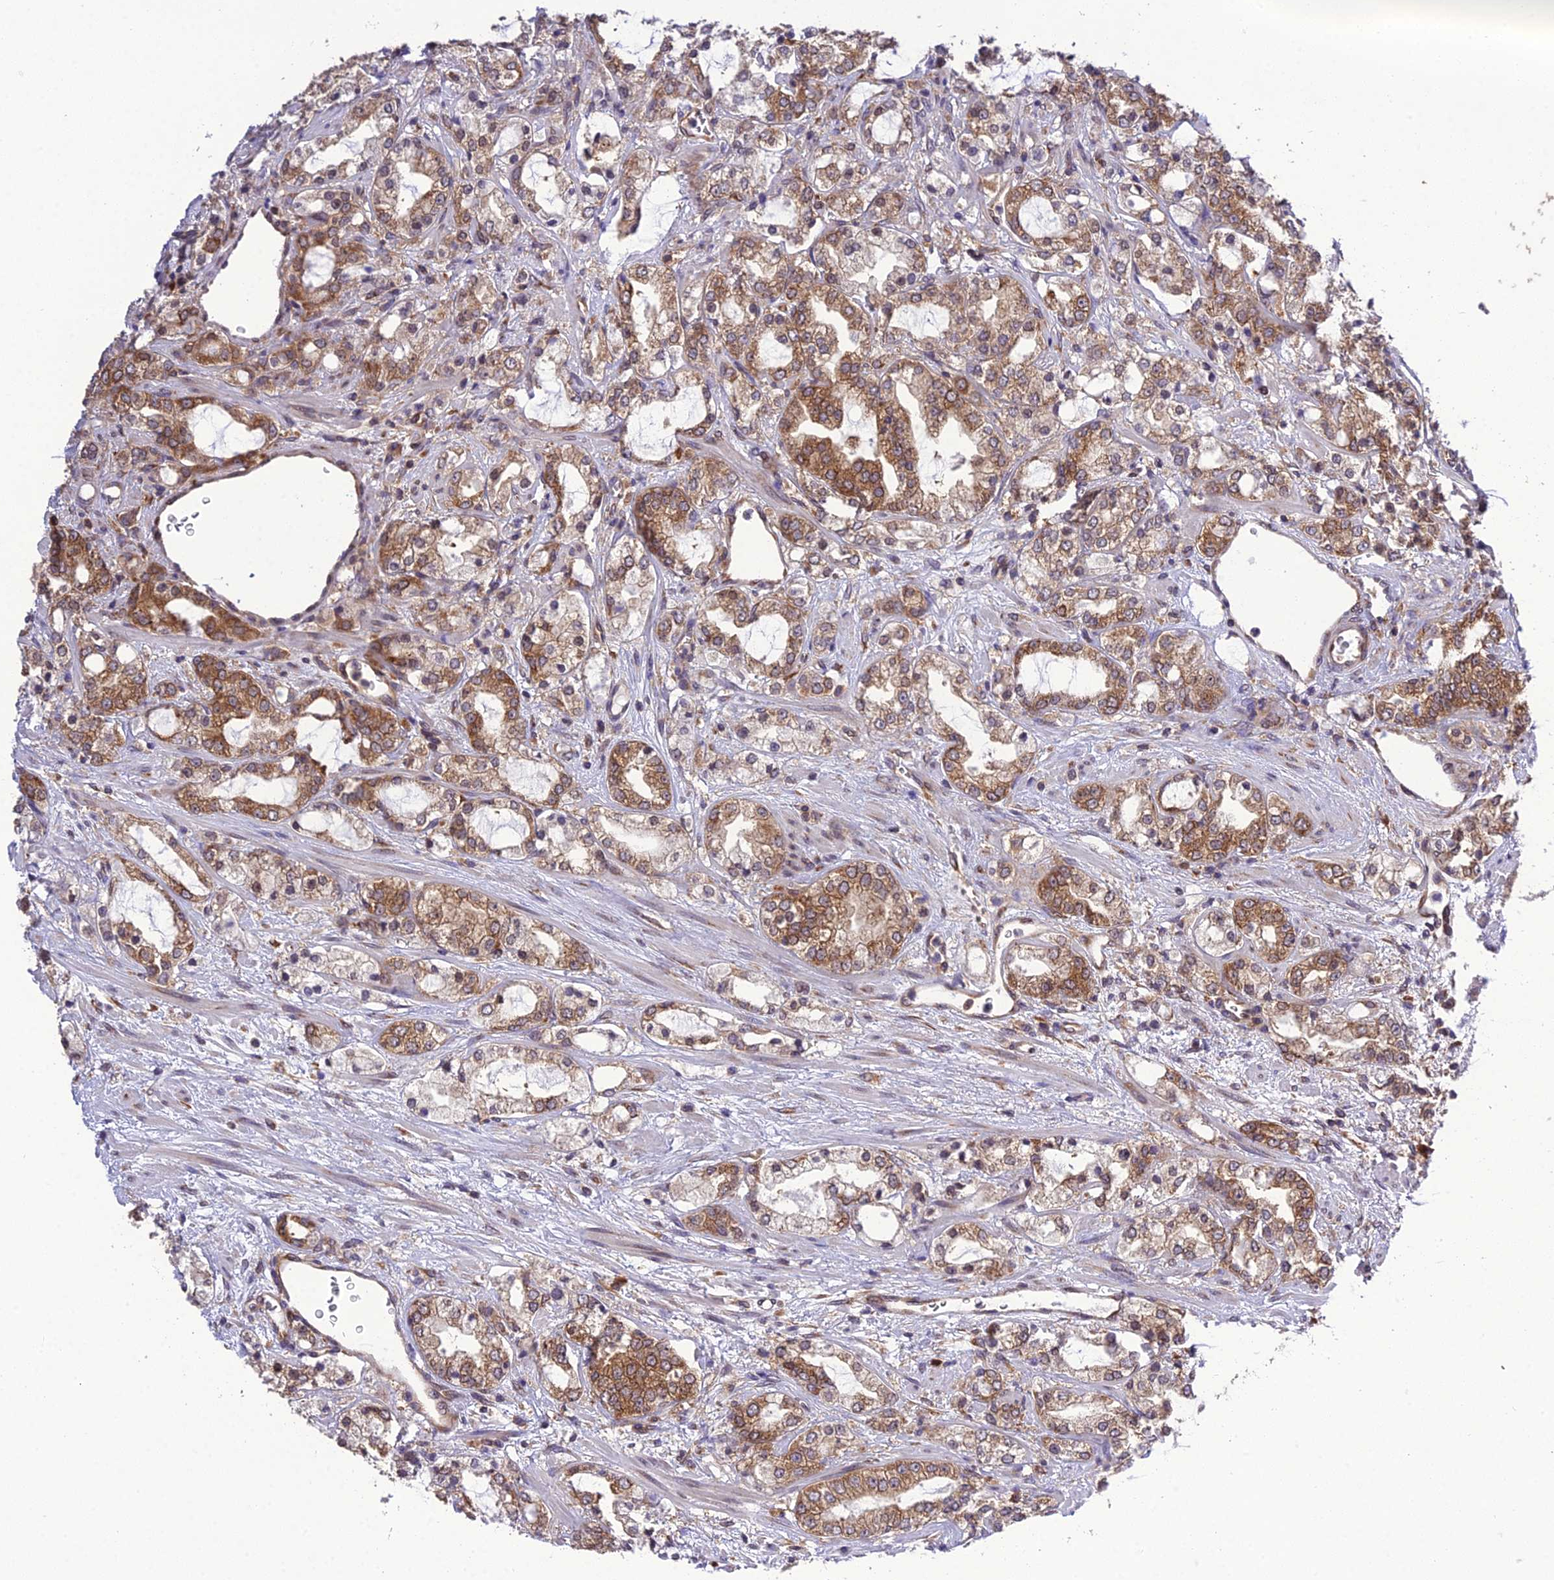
{"staining": {"intensity": "strong", "quantity": "25%-75%", "location": "cytoplasmic/membranous"}, "tissue": "prostate cancer", "cell_type": "Tumor cells", "image_type": "cancer", "snomed": [{"axis": "morphology", "description": "Adenocarcinoma, High grade"}, {"axis": "topography", "description": "Prostate"}], "caption": "Immunohistochemistry (IHC) histopathology image of neoplastic tissue: human prostate cancer (adenocarcinoma (high-grade)) stained using IHC displays high levels of strong protein expression localized specifically in the cytoplasmic/membranous of tumor cells, appearing as a cytoplasmic/membranous brown color.", "gene": "DHCR7", "patient": {"sex": "male", "age": 64}}